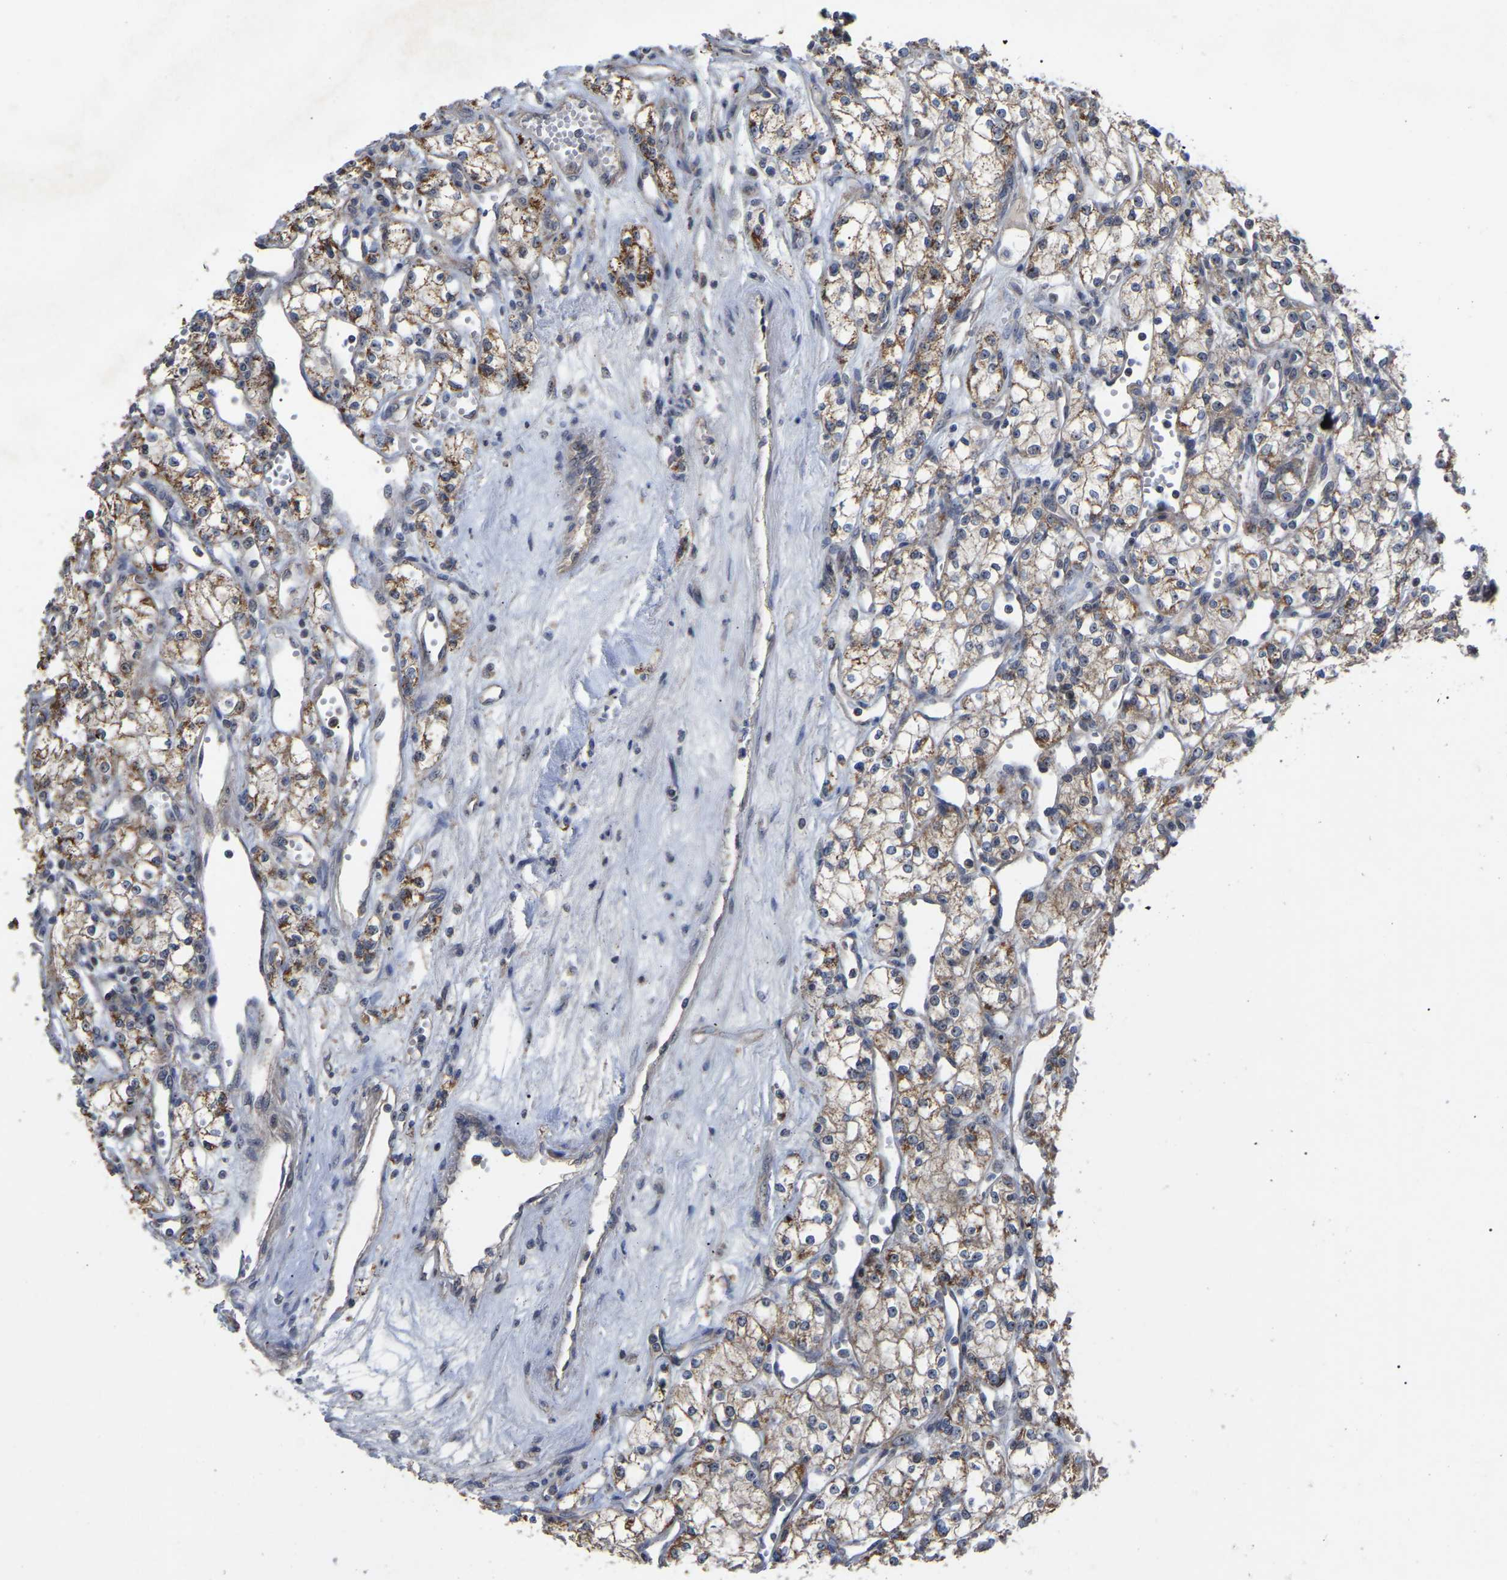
{"staining": {"intensity": "moderate", "quantity": ">75%", "location": "cytoplasmic/membranous"}, "tissue": "renal cancer", "cell_type": "Tumor cells", "image_type": "cancer", "snomed": [{"axis": "morphology", "description": "Adenocarcinoma, NOS"}, {"axis": "topography", "description": "Kidney"}], "caption": "Protein staining of renal adenocarcinoma tissue exhibits moderate cytoplasmic/membranous positivity in approximately >75% of tumor cells.", "gene": "NOP53", "patient": {"sex": "male", "age": 59}}